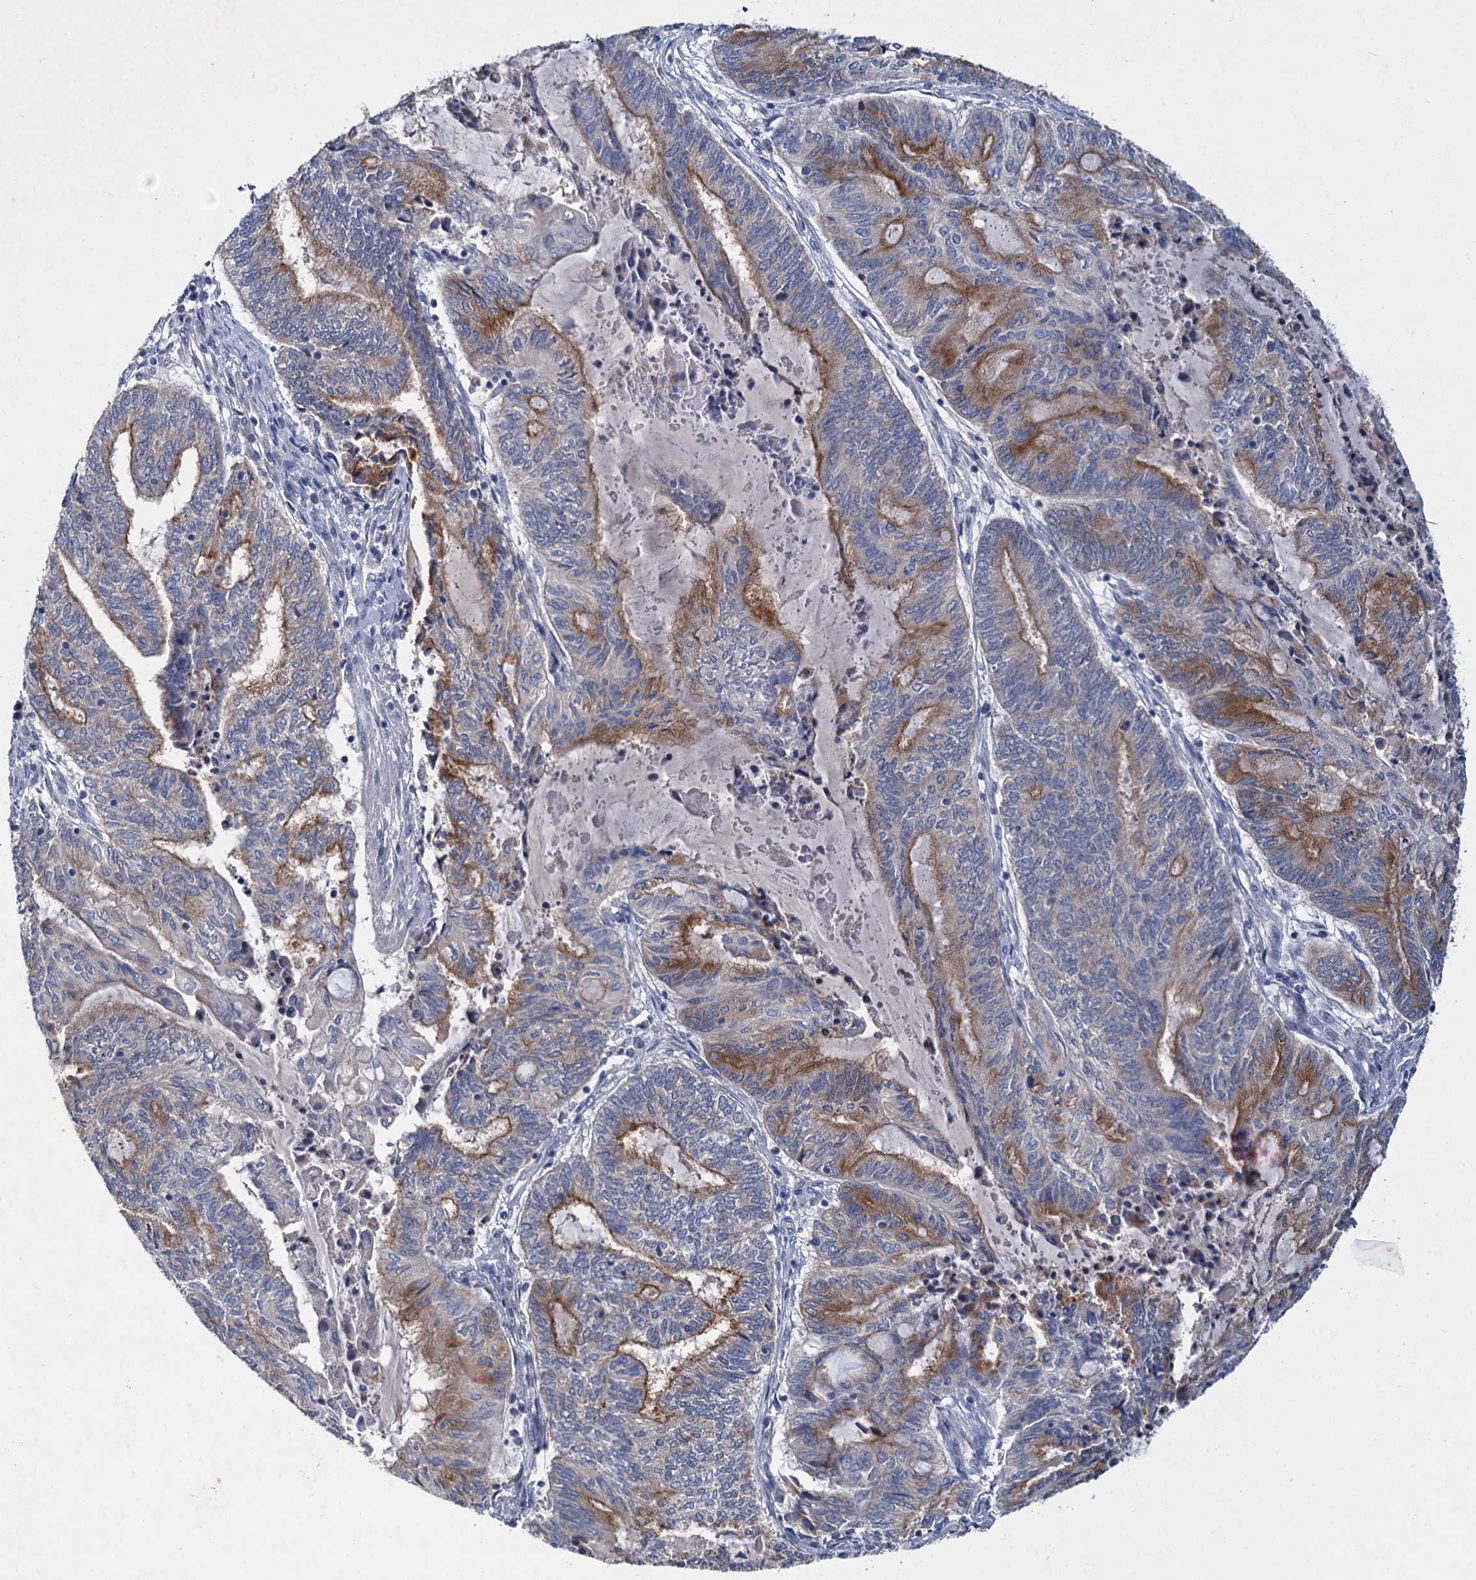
{"staining": {"intensity": "moderate", "quantity": "<25%", "location": "cytoplasmic/membranous"}, "tissue": "endometrial cancer", "cell_type": "Tumor cells", "image_type": "cancer", "snomed": [{"axis": "morphology", "description": "Adenocarcinoma, NOS"}, {"axis": "topography", "description": "Uterus"}, {"axis": "topography", "description": "Endometrium"}], "caption": "Human adenocarcinoma (endometrial) stained with a brown dye shows moderate cytoplasmic/membranous positive staining in about <25% of tumor cells.", "gene": "ATP9A", "patient": {"sex": "female", "age": 70}}